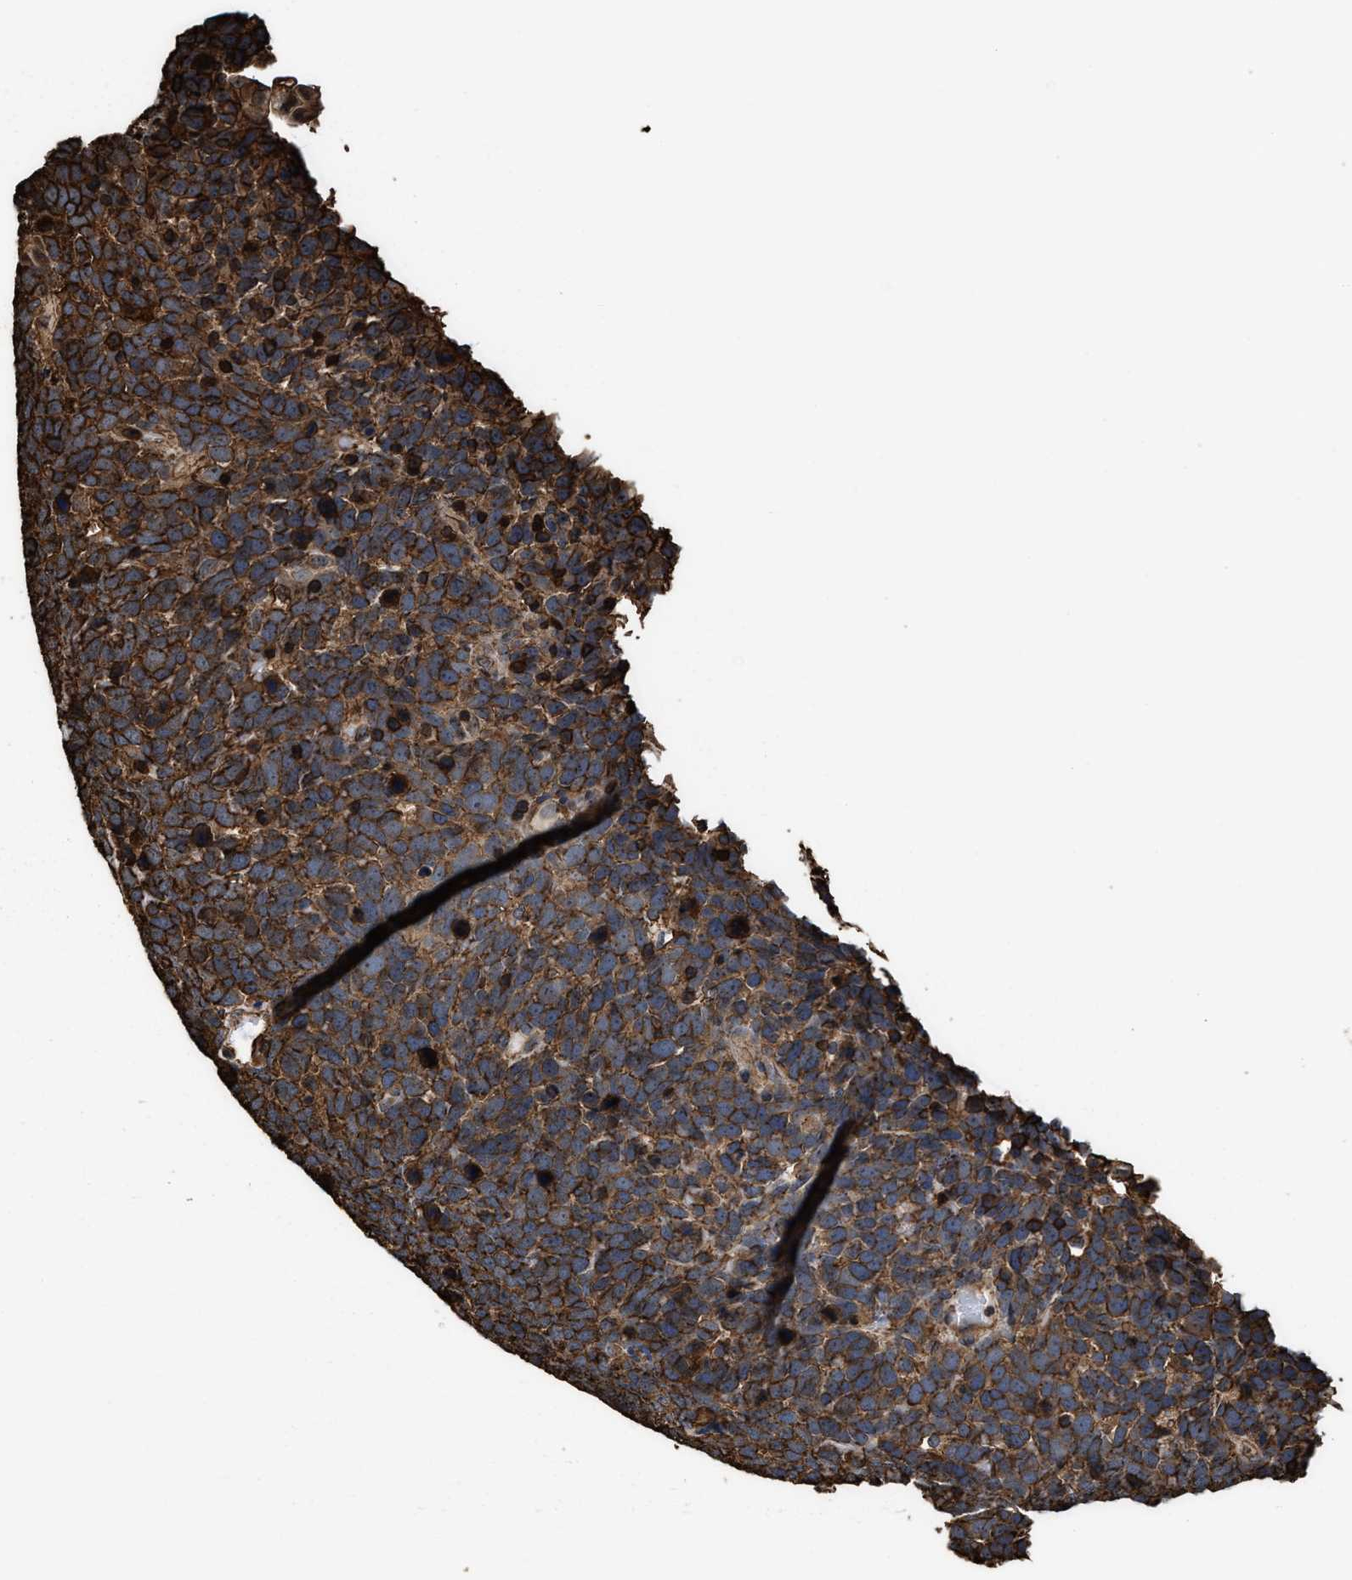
{"staining": {"intensity": "strong", "quantity": ">75%", "location": "cytoplasmic/membranous"}, "tissue": "urothelial cancer", "cell_type": "Tumor cells", "image_type": "cancer", "snomed": [{"axis": "morphology", "description": "Urothelial carcinoma, High grade"}, {"axis": "topography", "description": "Urinary bladder"}], "caption": "Urothelial cancer stained with immunohistochemistry (IHC) displays strong cytoplasmic/membranous staining in about >75% of tumor cells. (Stains: DAB (3,3'-diaminobenzidine) in brown, nuclei in blue, Microscopy: brightfield microscopy at high magnification).", "gene": "KBTBD2", "patient": {"sex": "female", "age": 82}}